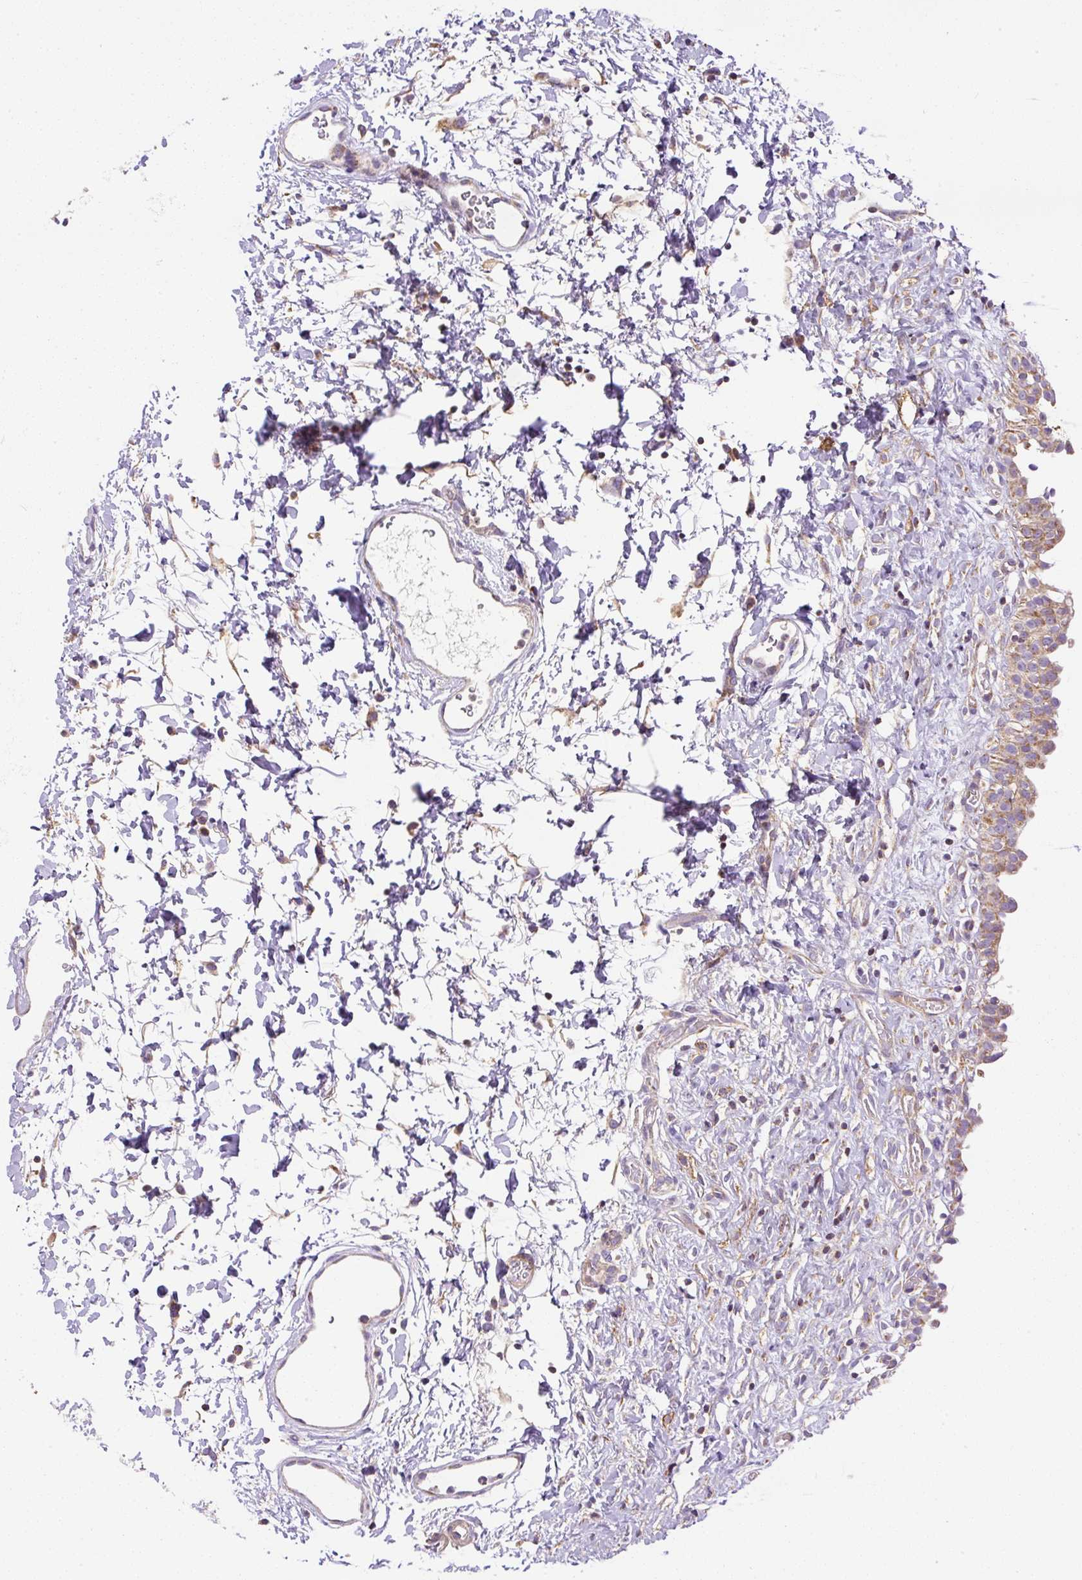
{"staining": {"intensity": "moderate", "quantity": ">75%", "location": "cytoplasmic/membranous"}, "tissue": "urinary bladder", "cell_type": "Urothelial cells", "image_type": "normal", "snomed": [{"axis": "morphology", "description": "Normal tissue, NOS"}, {"axis": "topography", "description": "Urinary bladder"}], "caption": "Immunohistochemistry of unremarkable urinary bladder exhibits medium levels of moderate cytoplasmic/membranous positivity in about >75% of urothelial cells. (DAB IHC with brightfield microscopy, high magnification).", "gene": "NDUFAF2", "patient": {"sex": "male", "age": 51}}